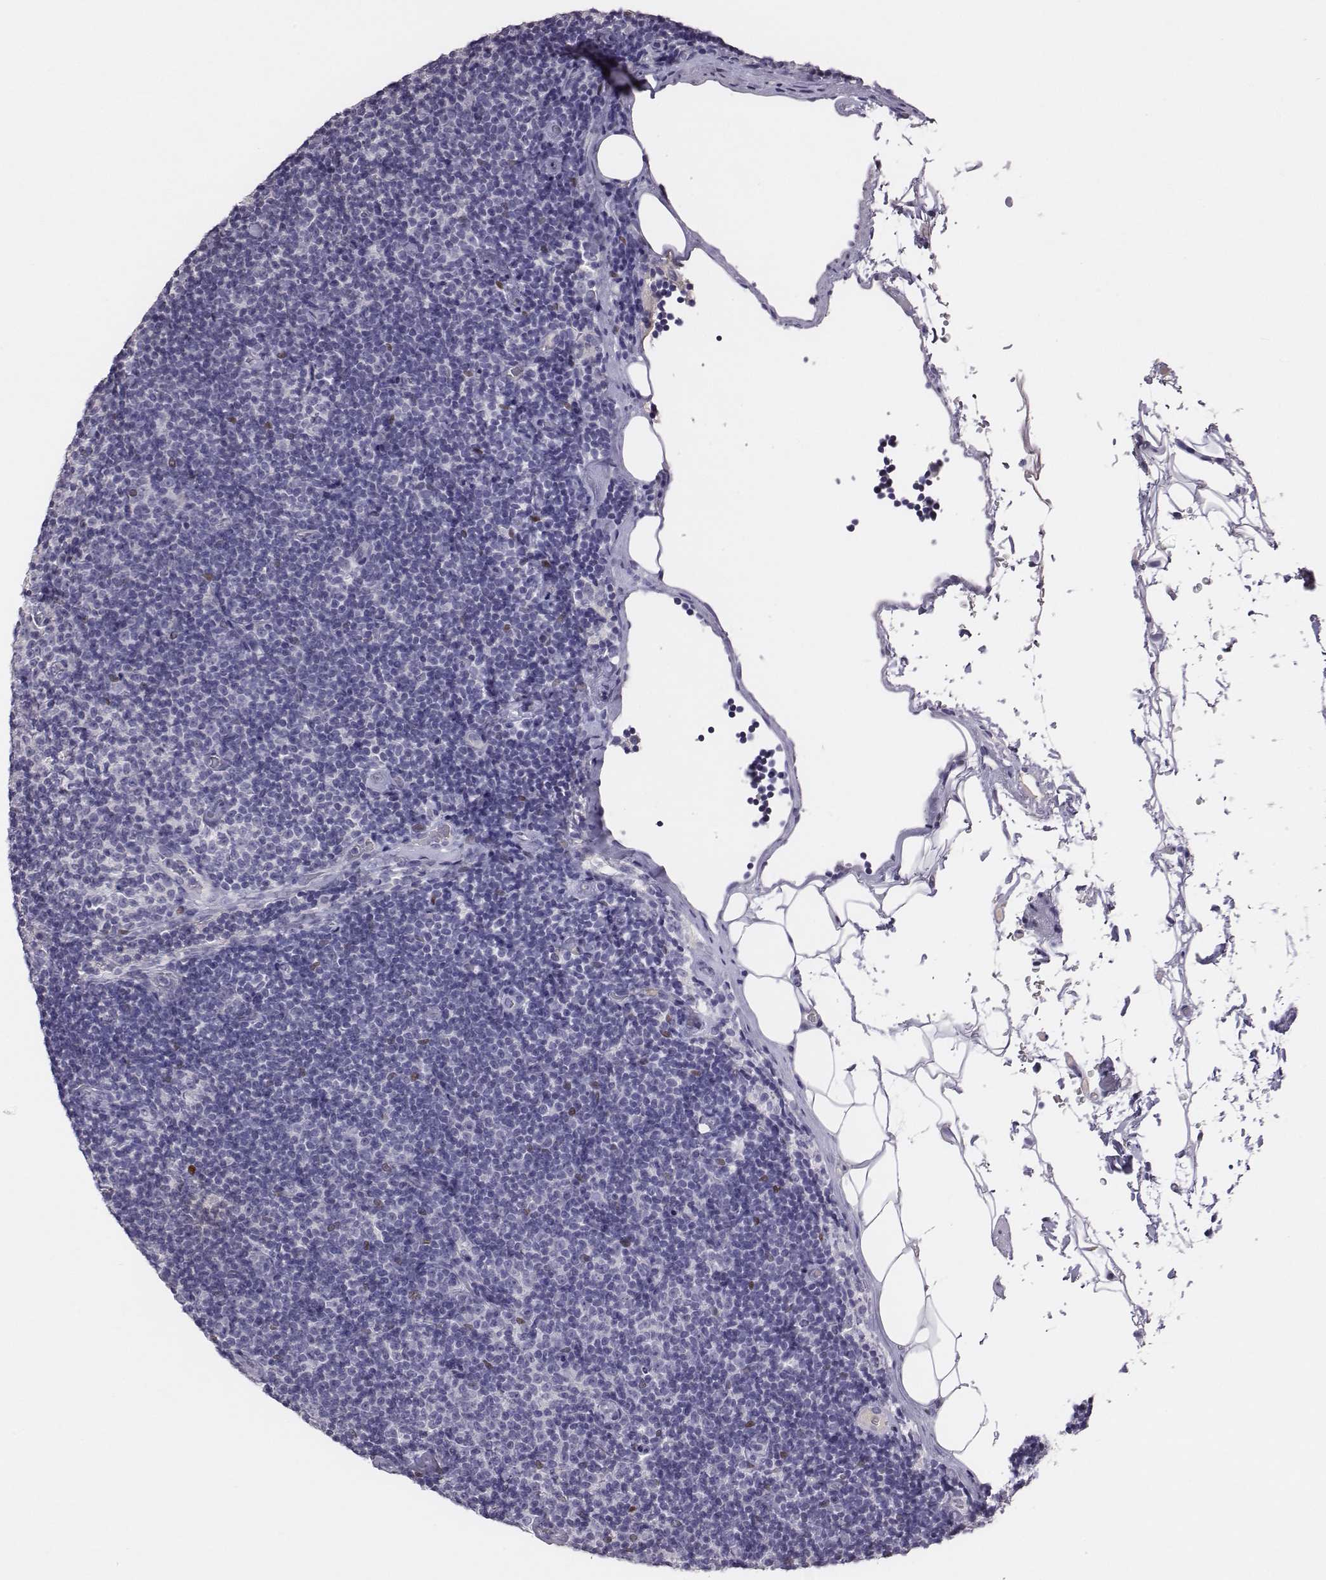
{"staining": {"intensity": "weak", "quantity": "<25%", "location": "nuclear"}, "tissue": "lymphoma", "cell_type": "Tumor cells", "image_type": "cancer", "snomed": [{"axis": "morphology", "description": "Malignant lymphoma, non-Hodgkin's type, Low grade"}, {"axis": "topography", "description": "Lymph node"}], "caption": "High magnification brightfield microscopy of low-grade malignant lymphoma, non-Hodgkin's type stained with DAB (brown) and counterstained with hematoxylin (blue): tumor cells show no significant positivity.", "gene": "EN1", "patient": {"sex": "male", "age": 81}}